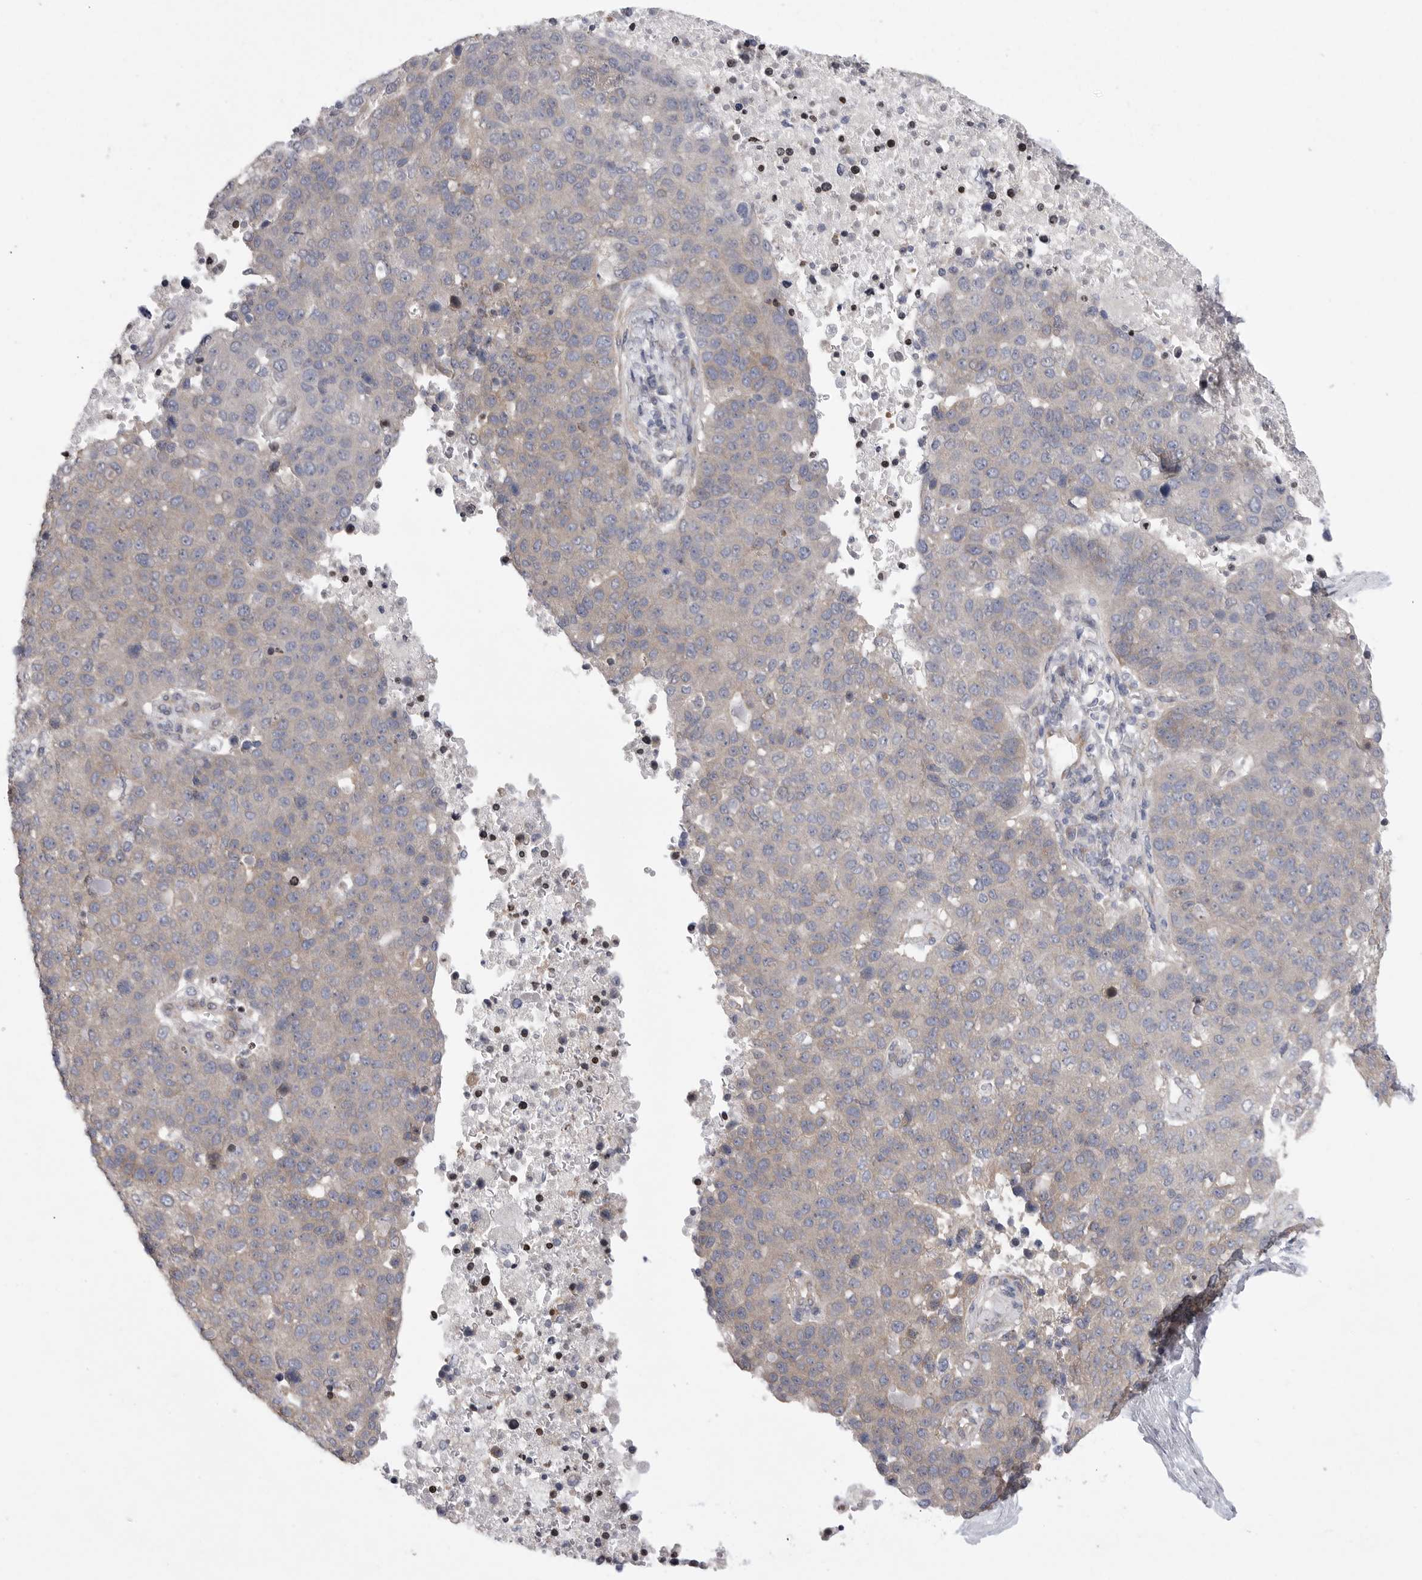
{"staining": {"intensity": "negative", "quantity": "none", "location": "none"}, "tissue": "pancreatic cancer", "cell_type": "Tumor cells", "image_type": "cancer", "snomed": [{"axis": "morphology", "description": "Adenocarcinoma, NOS"}, {"axis": "topography", "description": "Pancreas"}], "caption": "High magnification brightfield microscopy of adenocarcinoma (pancreatic) stained with DAB (brown) and counterstained with hematoxylin (blue): tumor cells show no significant expression. The staining is performed using DAB brown chromogen with nuclei counter-stained in using hematoxylin.", "gene": "FBXO43", "patient": {"sex": "female", "age": 61}}